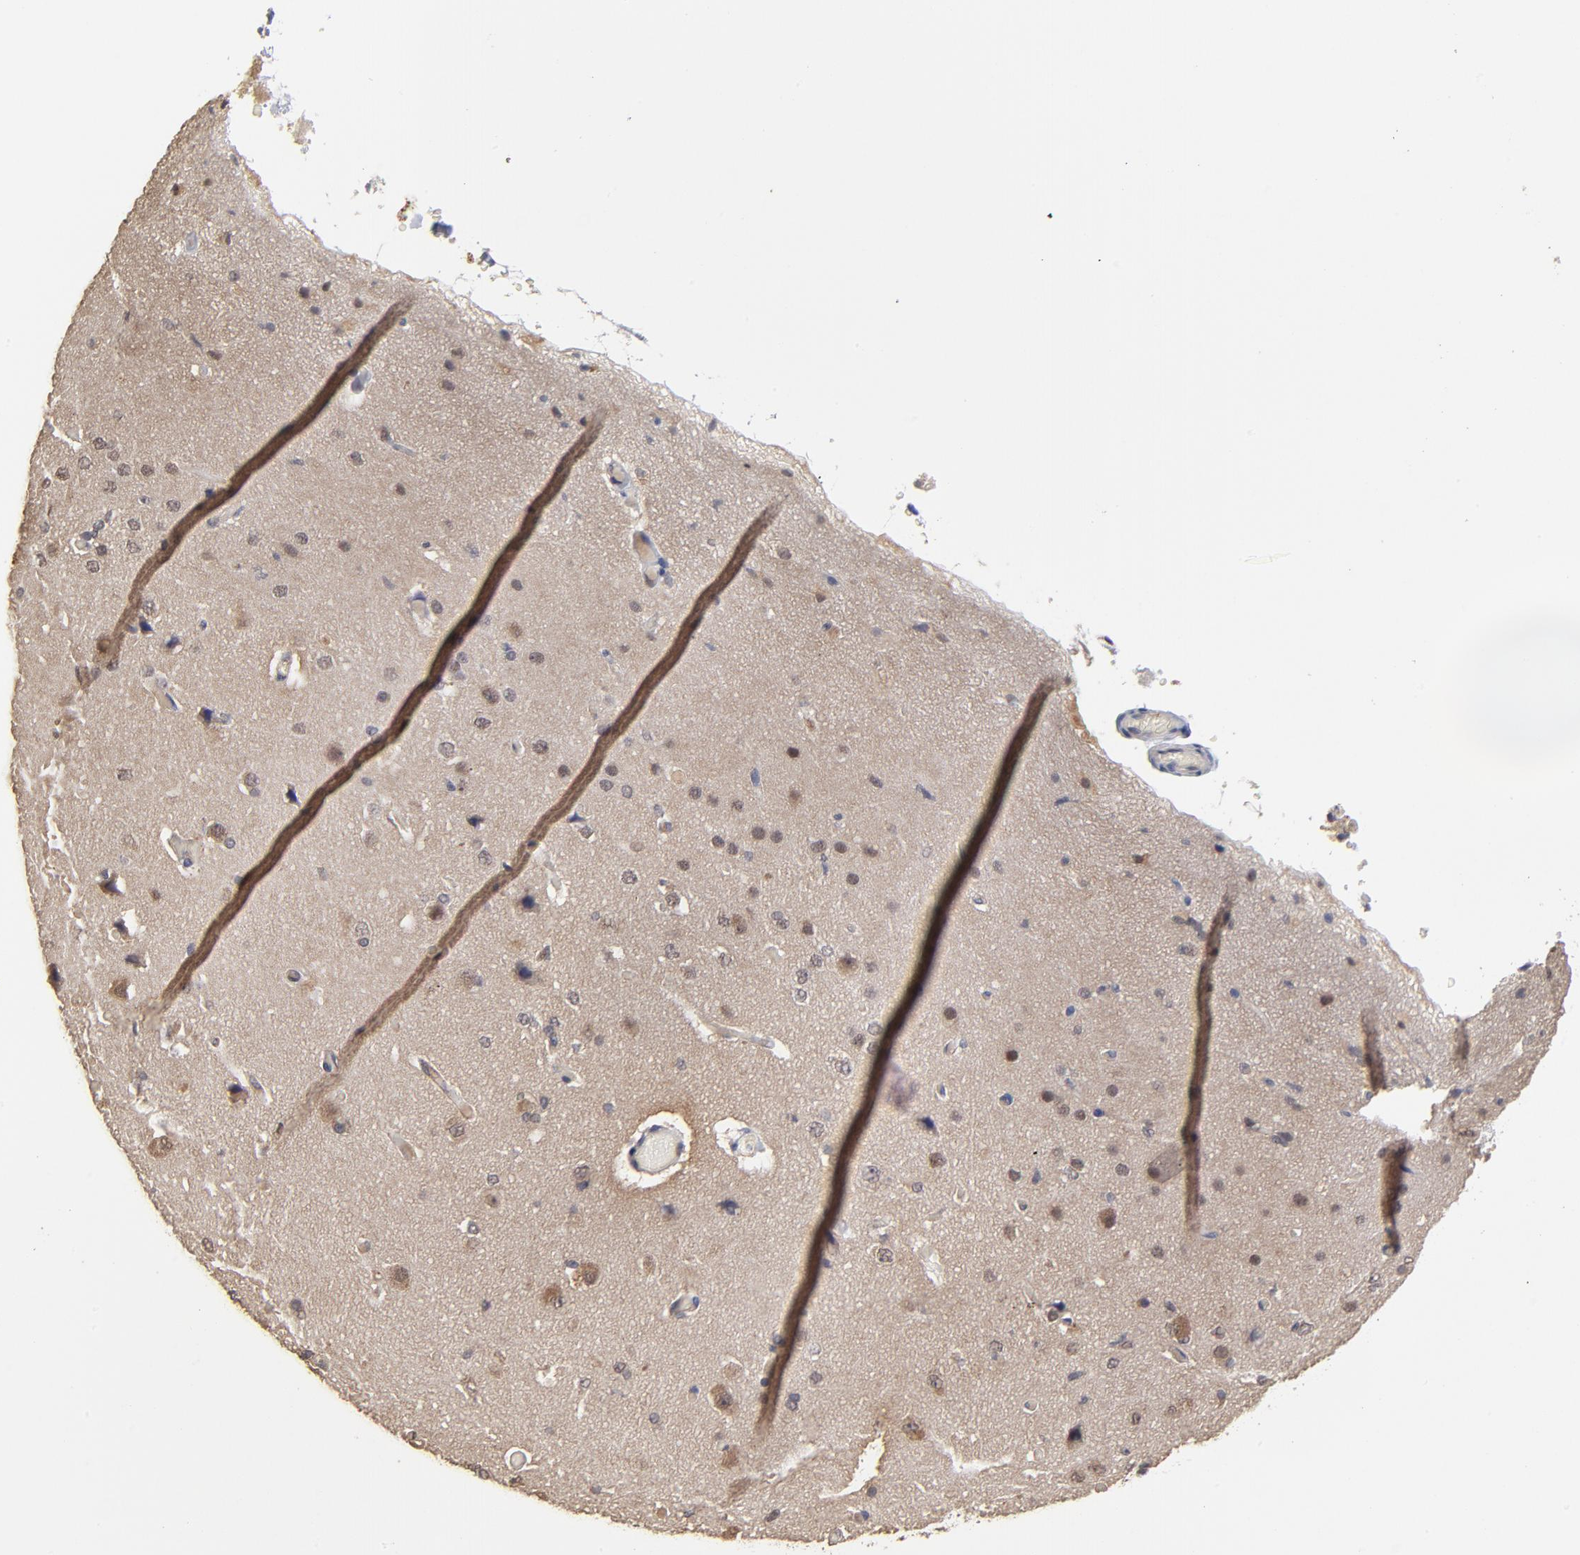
{"staining": {"intensity": "strong", "quantity": "25%-75%", "location": "cytoplasmic/membranous"}, "tissue": "cerebral cortex", "cell_type": "Endothelial cells", "image_type": "normal", "snomed": [{"axis": "morphology", "description": "Normal tissue, NOS"}, {"axis": "morphology", "description": "Glioma, malignant, High grade"}, {"axis": "topography", "description": "Cerebral cortex"}], "caption": "This micrograph demonstrates benign cerebral cortex stained with immunohistochemistry to label a protein in brown. The cytoplasmic/membranous of endothelial cells show strong positivity for the protein. Nuclei are counter-stained blue.", "gene": "ASB8", "patient": {"sex": "male", "age": 77}}